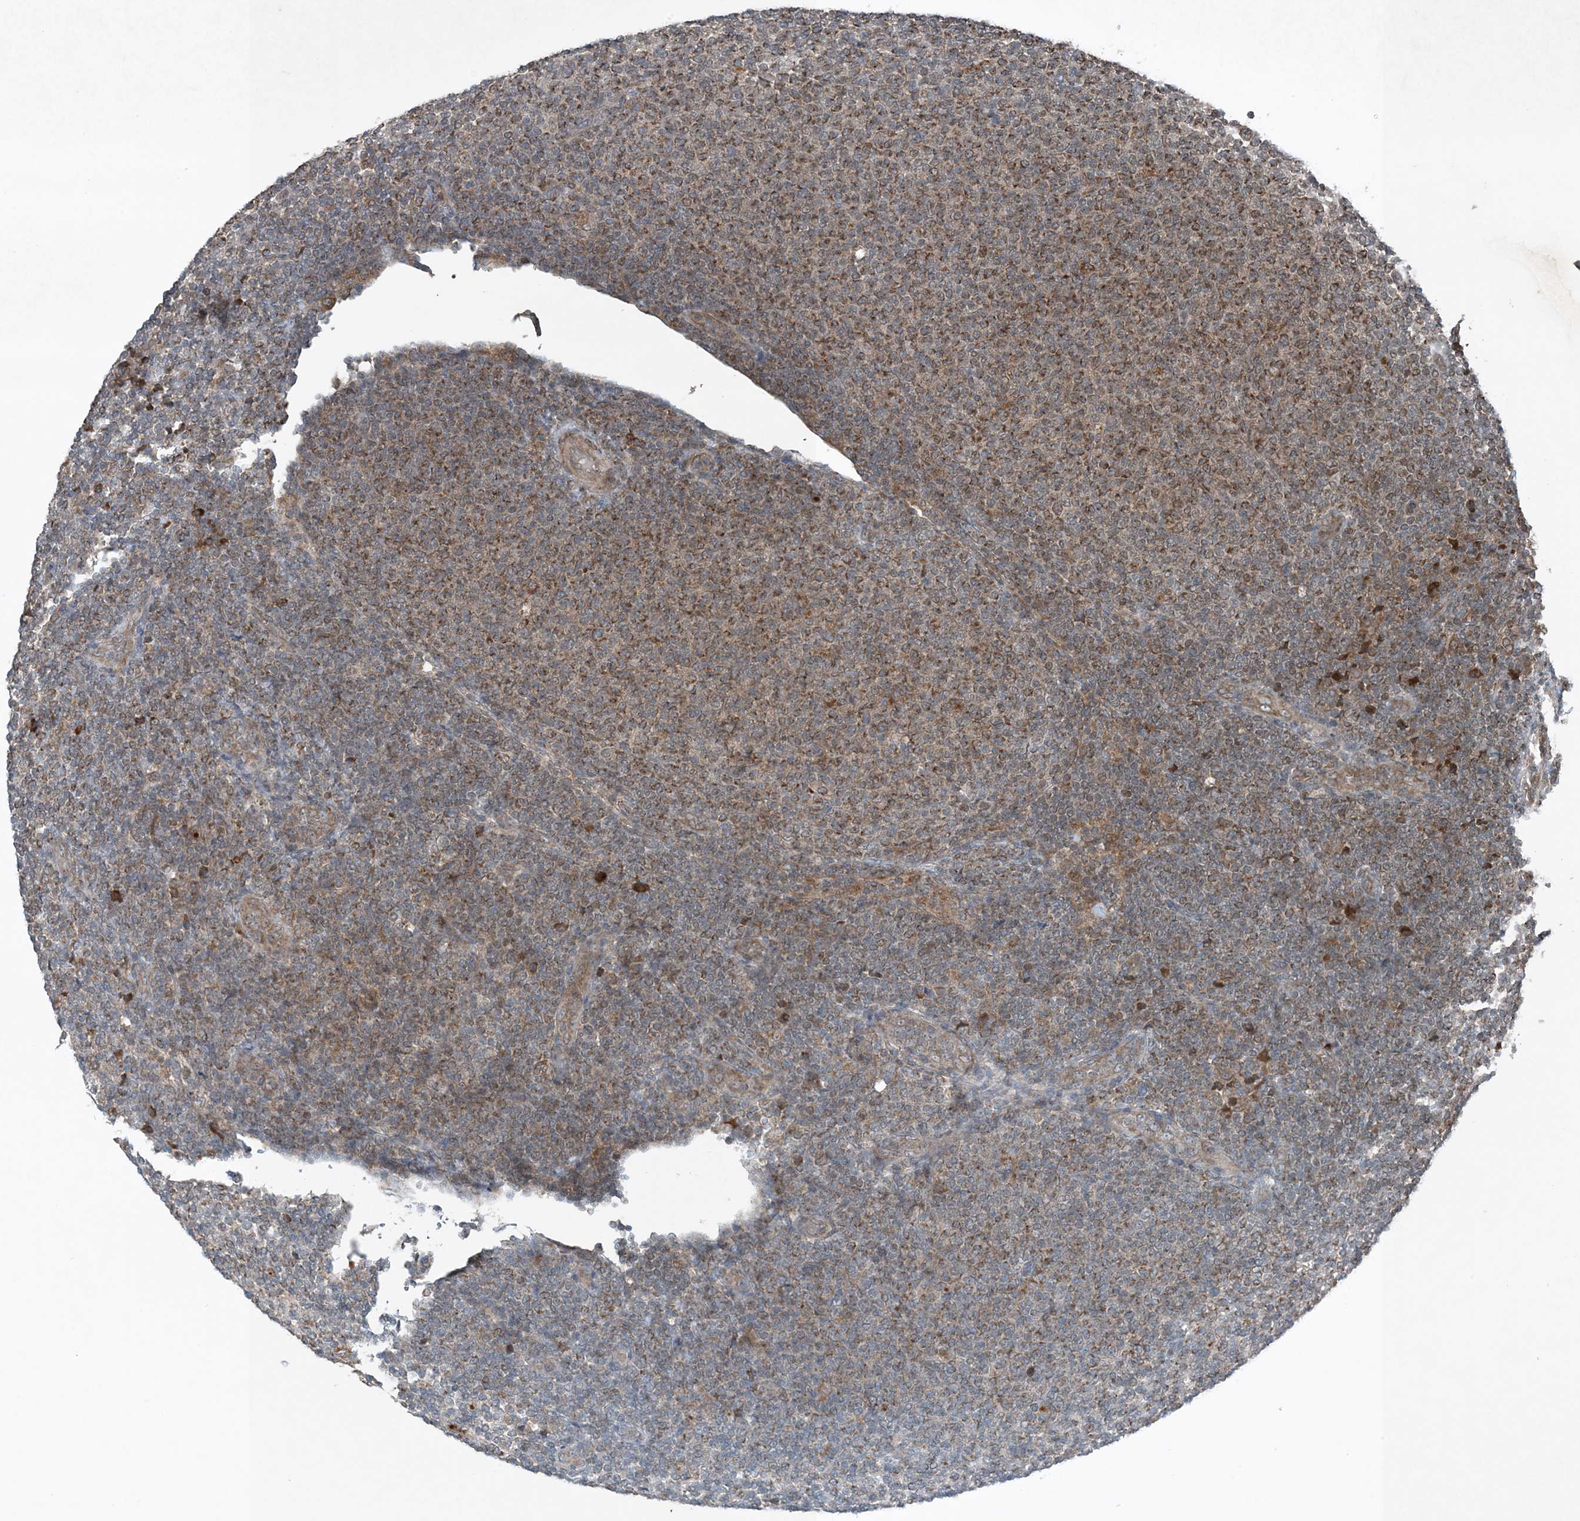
{"staining": {"intensity": "moderate", "quantity": ">75%", "location": "cytoplasmic/membranous"}, "tissue": "lymphoma", "cell_type": "Tumor cells", "image_type": "cancer", "snomed": [{"axis": "morphology", "description": "Malignant lymphoma, non-Hodgkin's type, Low grade"}, {"axis": "topography", "description": "Lymph node"}], "caption": "Protein expression analysis of malignant lymphoma, non-Hodgkin's type (low-grade) exhibits moderate cytoplasmic/membranous staining in about >75% of tumor cells.", "gene": "GNG5", "patient": {"sex": "male", "age": 66}}